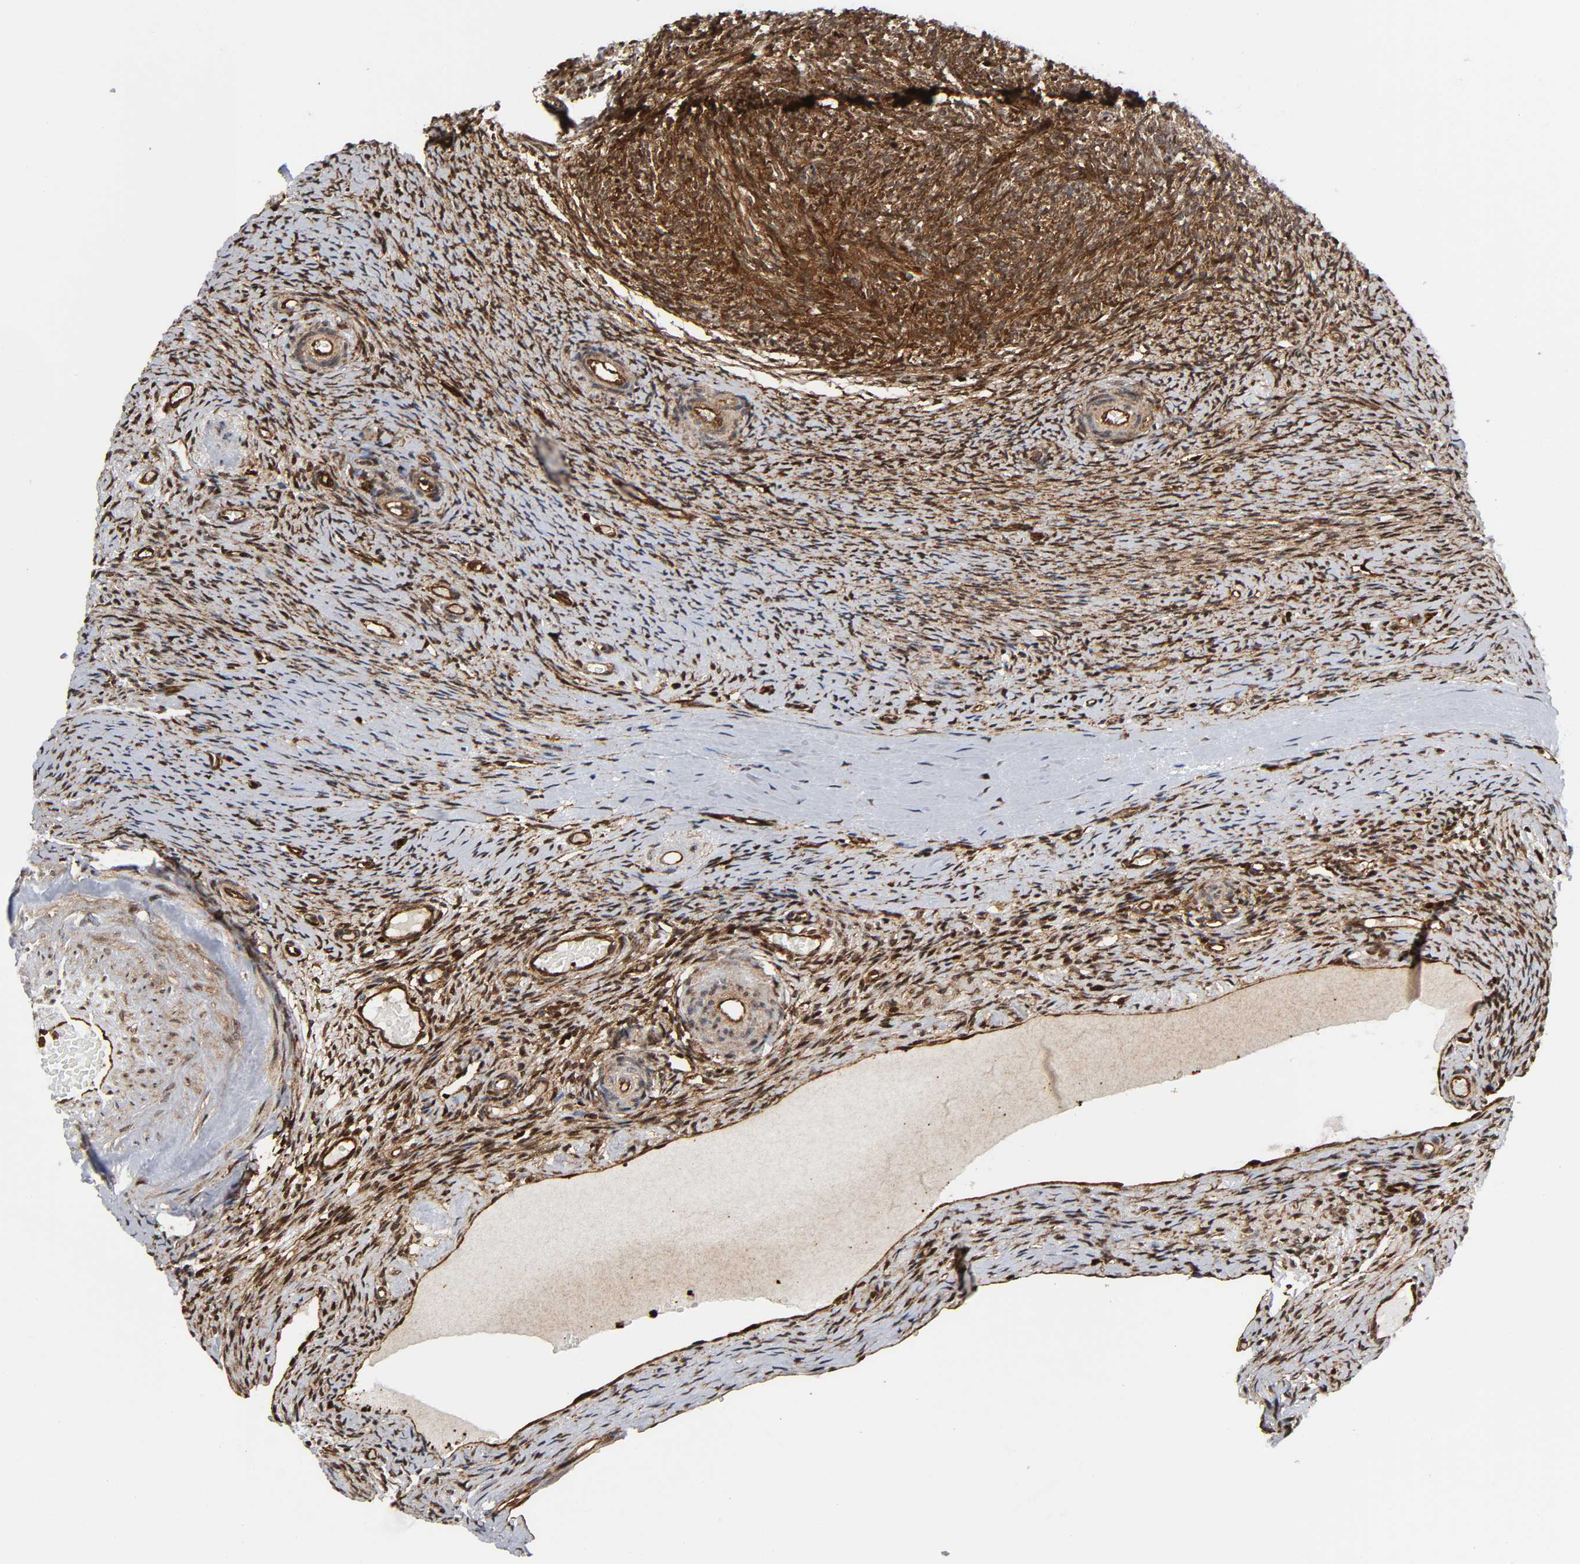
{"staining": {"intensity": "moderate", "quantity": ">75%", "location": "cytoplasmic/membranous,nuclear"}, "tissue": "ovary", "cell_type": "Follicle cells", "image_type": "normal", "snomed": [{"axis": "morphology", "description": "Normal tissue, NOS"}, {"axis": "topography", "description": "Ovary"}], "caption": "Ovary was stained to show a protein in brown. There is medium levels of moderate cytoplasmic/membranous,nuclear staining in approximately >75% of follicle cells. (brown staining indicates protein expression, while blue staining denotes nuclei).", "gene": "MAPK1", "patient": {"sex": "female", "age": 60}}